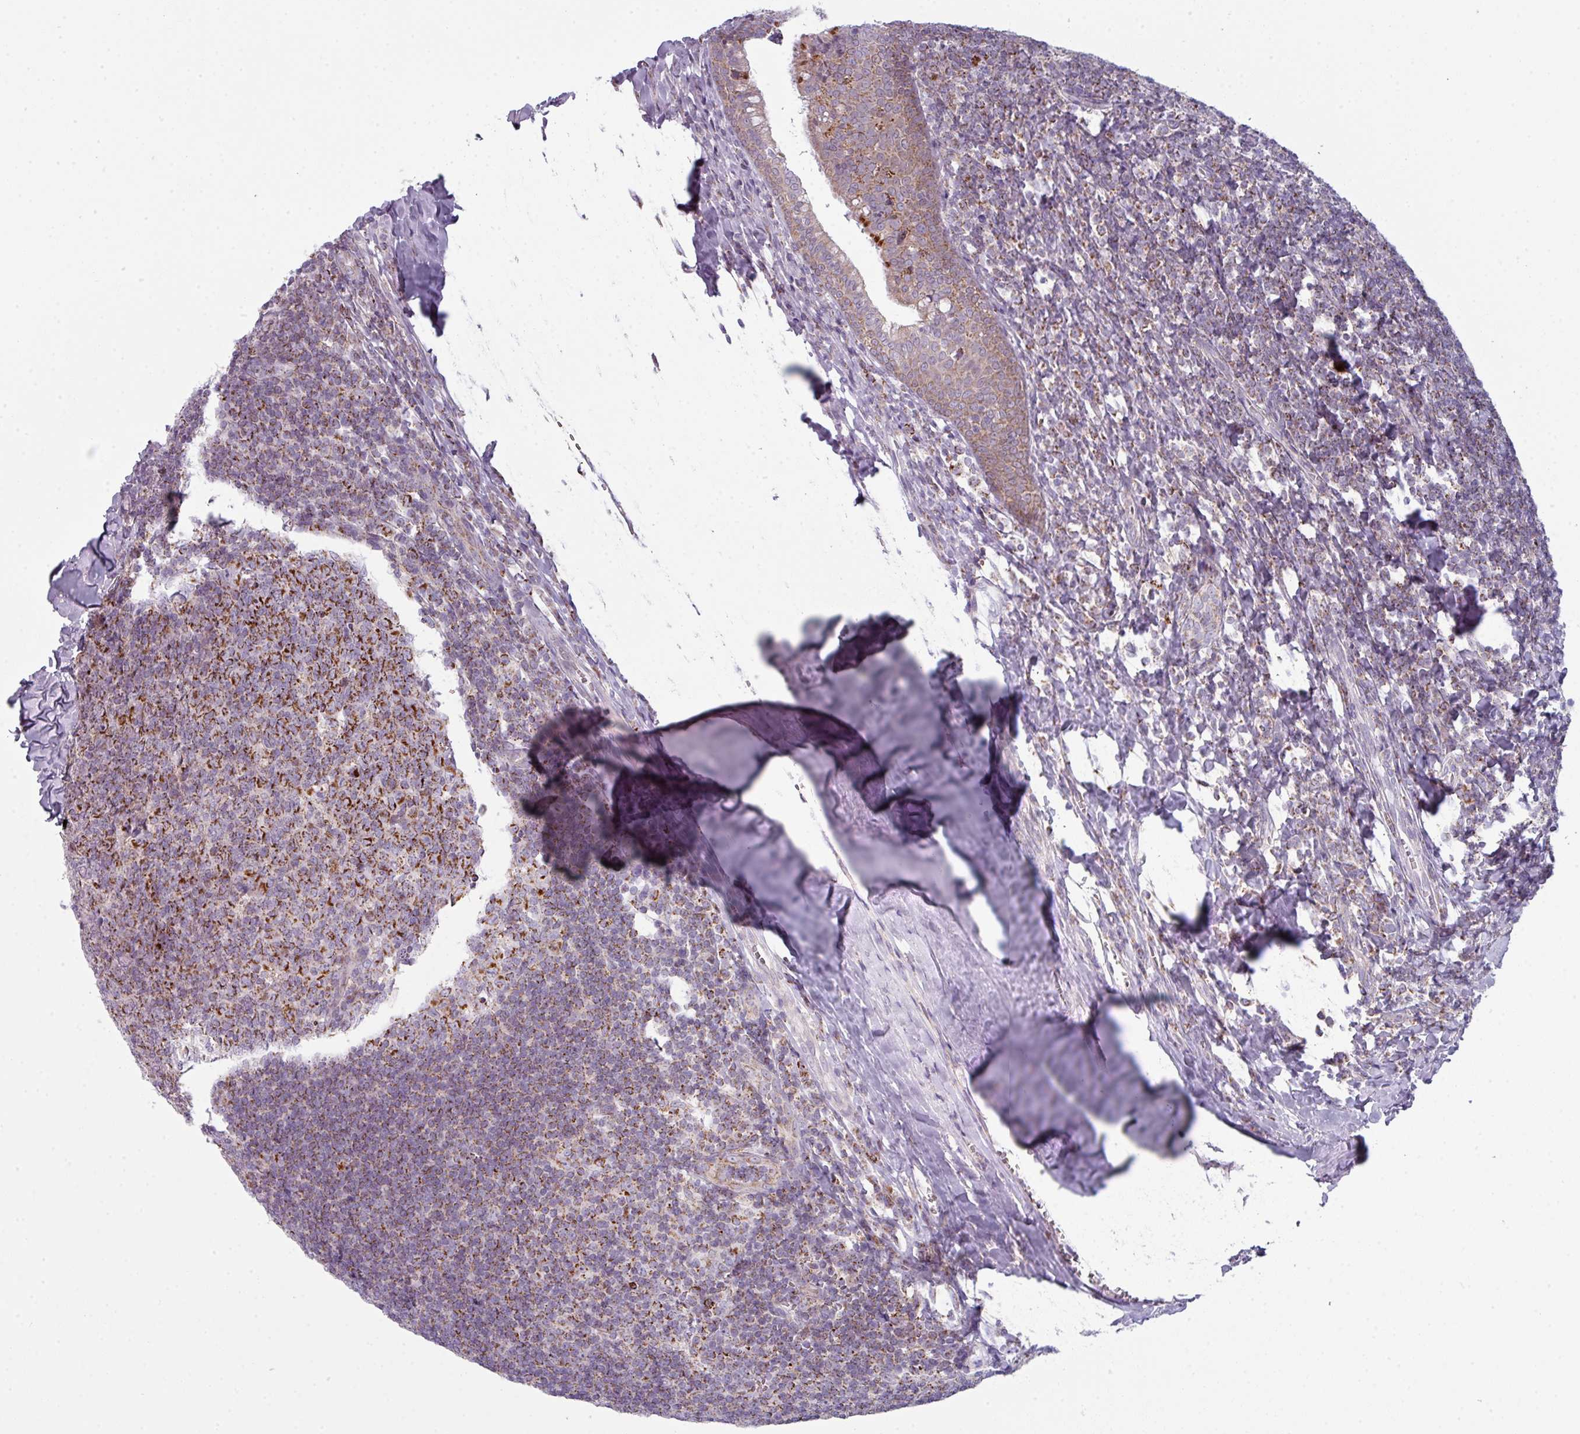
{"staining": {"intensity": "strong", "quantity": ">75%", "location": "cytoplasmic/membranous"}, "tissue": "tonsil", "cell_type": "Germinal center cells", "image_type": "normal", "snomed": [{"axis": "morphology", "description": "Normal tissue, NOS"}, {"axis": "topography", "description": "Tonsil"}], "caption": "This image demonstrates IHC staining of normal tonsil, with high strong cytoplasmic/membranous positivity in about >75% of germinal center cells.", "gene": "ZNF615", "patient": {"sex": "male", "age": 27}}